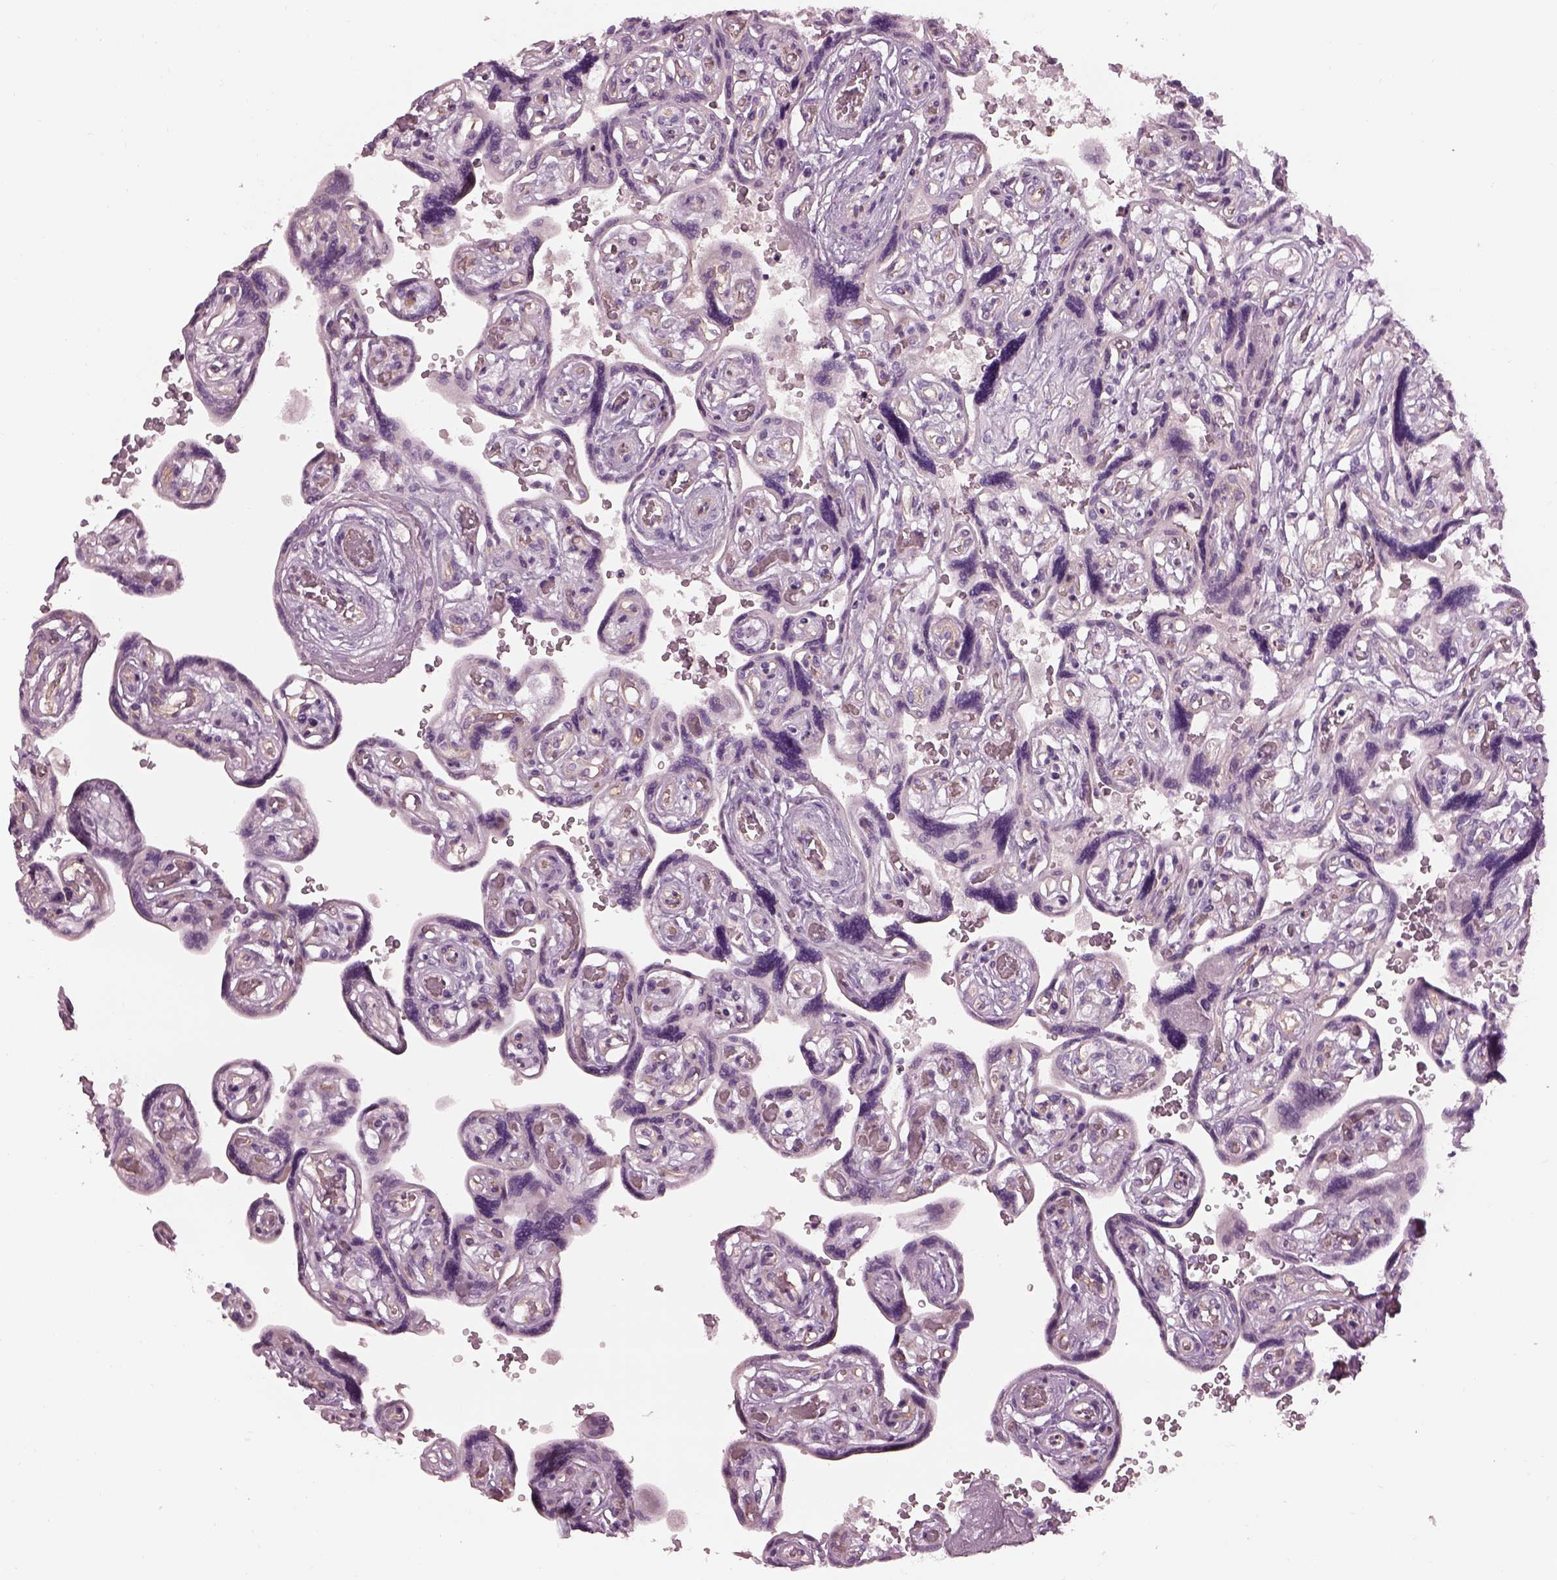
{"staining": {"intensity": "negative", "quantity": "none", "location": "none"}, "tissue": "placenta", "cell_type": "Decidual cells", "image_type": "normal", "snomed": [{"axis": "morphology", "description": "Normal tissue, NOS"}, {"axis": "topography", "description": "Placenta"}], "caption": "The photomicrograph demonstrates no significant staining in decidual cells of placenta. Nuclei are stained in blue.", "gene": "CACNG4", "patient": {"sex": "female", "age": 32}}